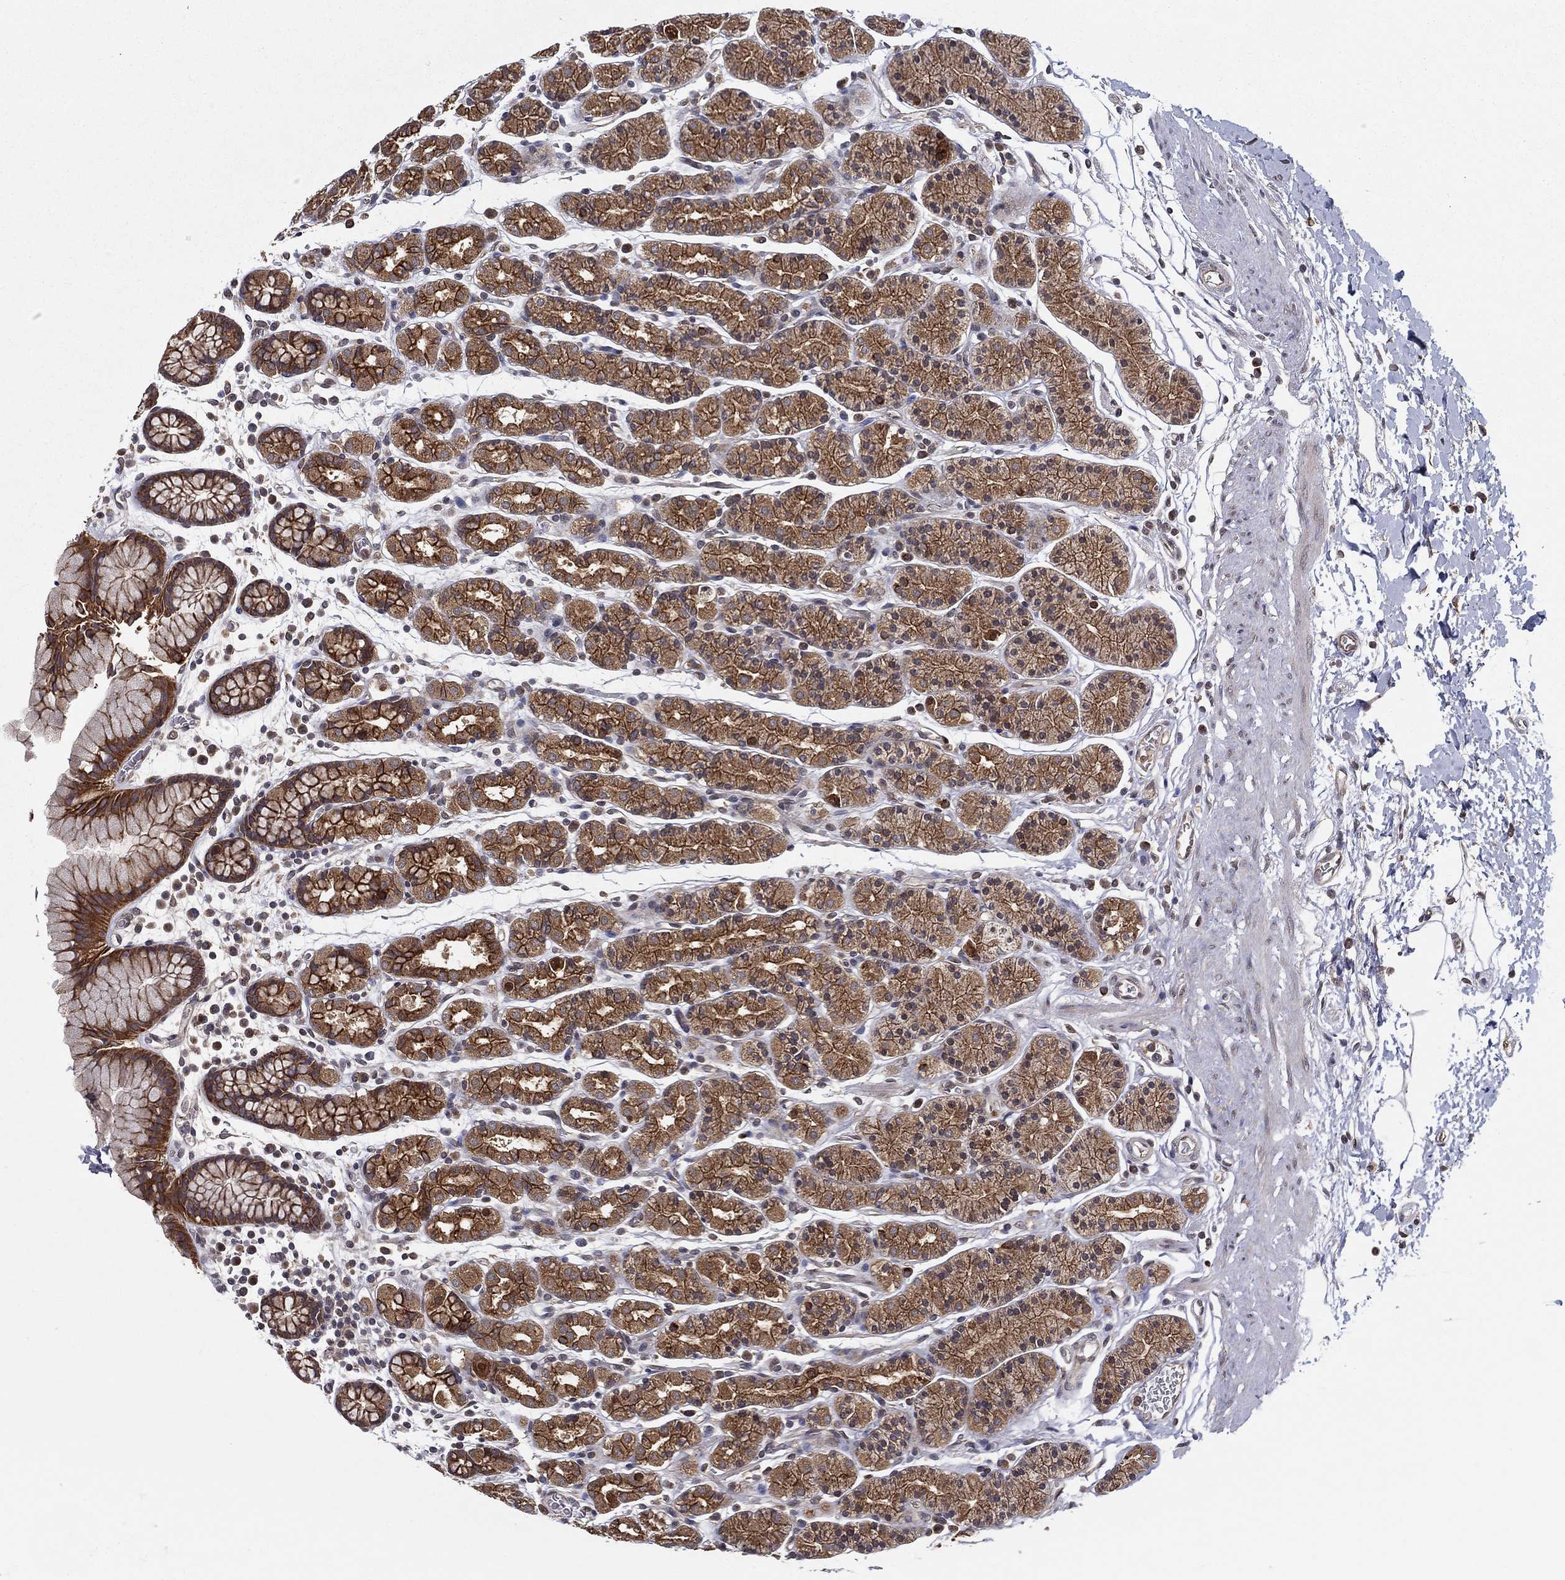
{"staining": {"intensity": "strong", "quantity": ">75%", "location": "cytoplasmic/membranous"}, "tissue": "stomach", "cell_type": "Glandular cells", "image_type": "normal", "snomed": [{"axis": "morphology", "description": "Normal tissue, NOS"}, {"axis": "topography", "description": "Stomach, upper"}, {"axis": "topography", "description": "Stomach"}], "caption": "About >75% of glandular cells in benign stomach exhibit strong cytoplasmic/membranous protein positivity as visualized by brown immunohistochemical staining.", "gene": "UACA", "patient": {"sex": "male", "age": 62}}